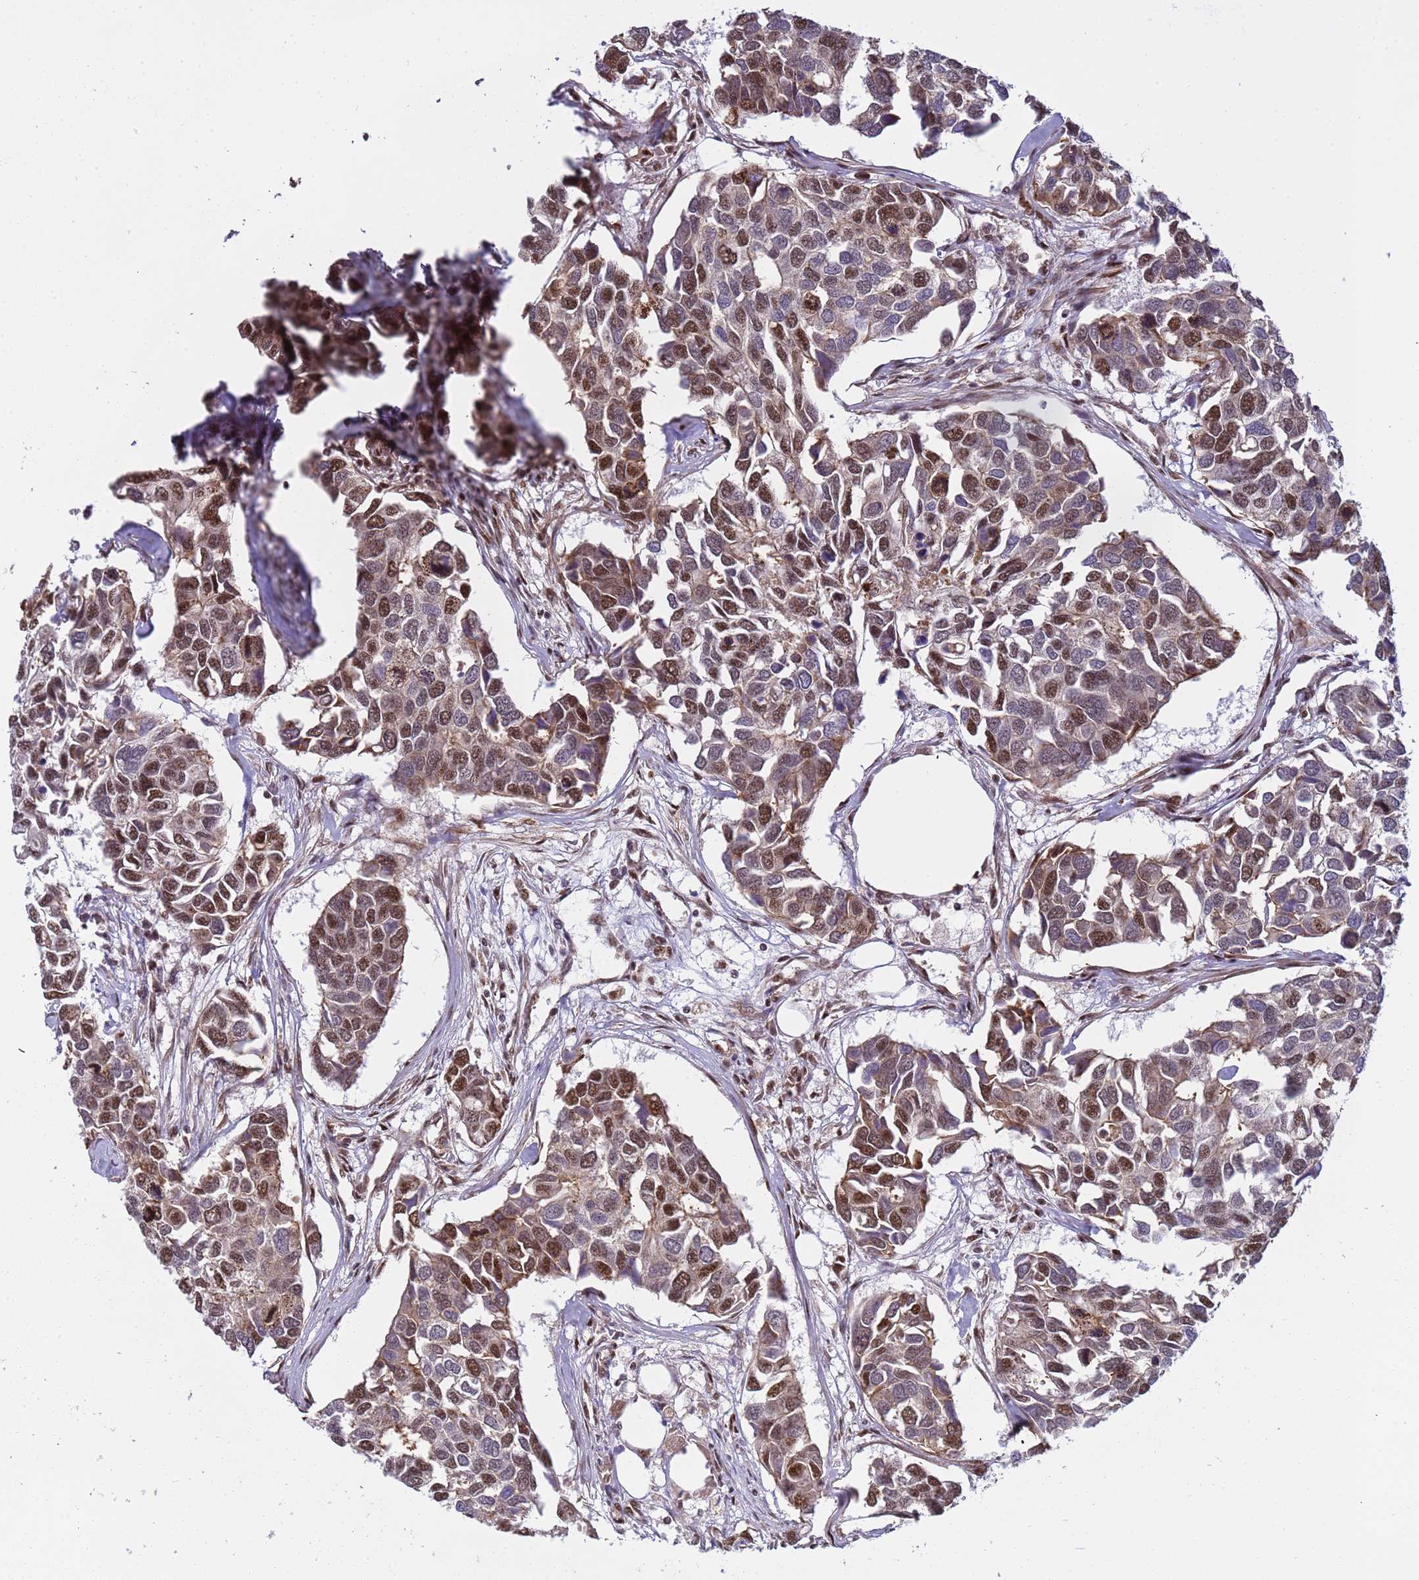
{"staining": {"intensity": "moderate", "quantity": ">75%", "location": "nuclear"}, "tissue": "breast cancer", "cell_type": "Tumor cells", "image_type": "cancer", "snomed": [{"axis": "morphology", "description": "Duct carcinoma"}, {"axis": "topography", "description": "Breast"}], "caption": "A histopathology image of human breast infiltrating ductal carcinoma stained for a protein demonstrates moderate nuclear brown staining in tumor cells. (Brightfield microscopy of DAB IHC at high magnification).", "gene": "EMC2", "patient": {"sex": "female", "age": 83}}